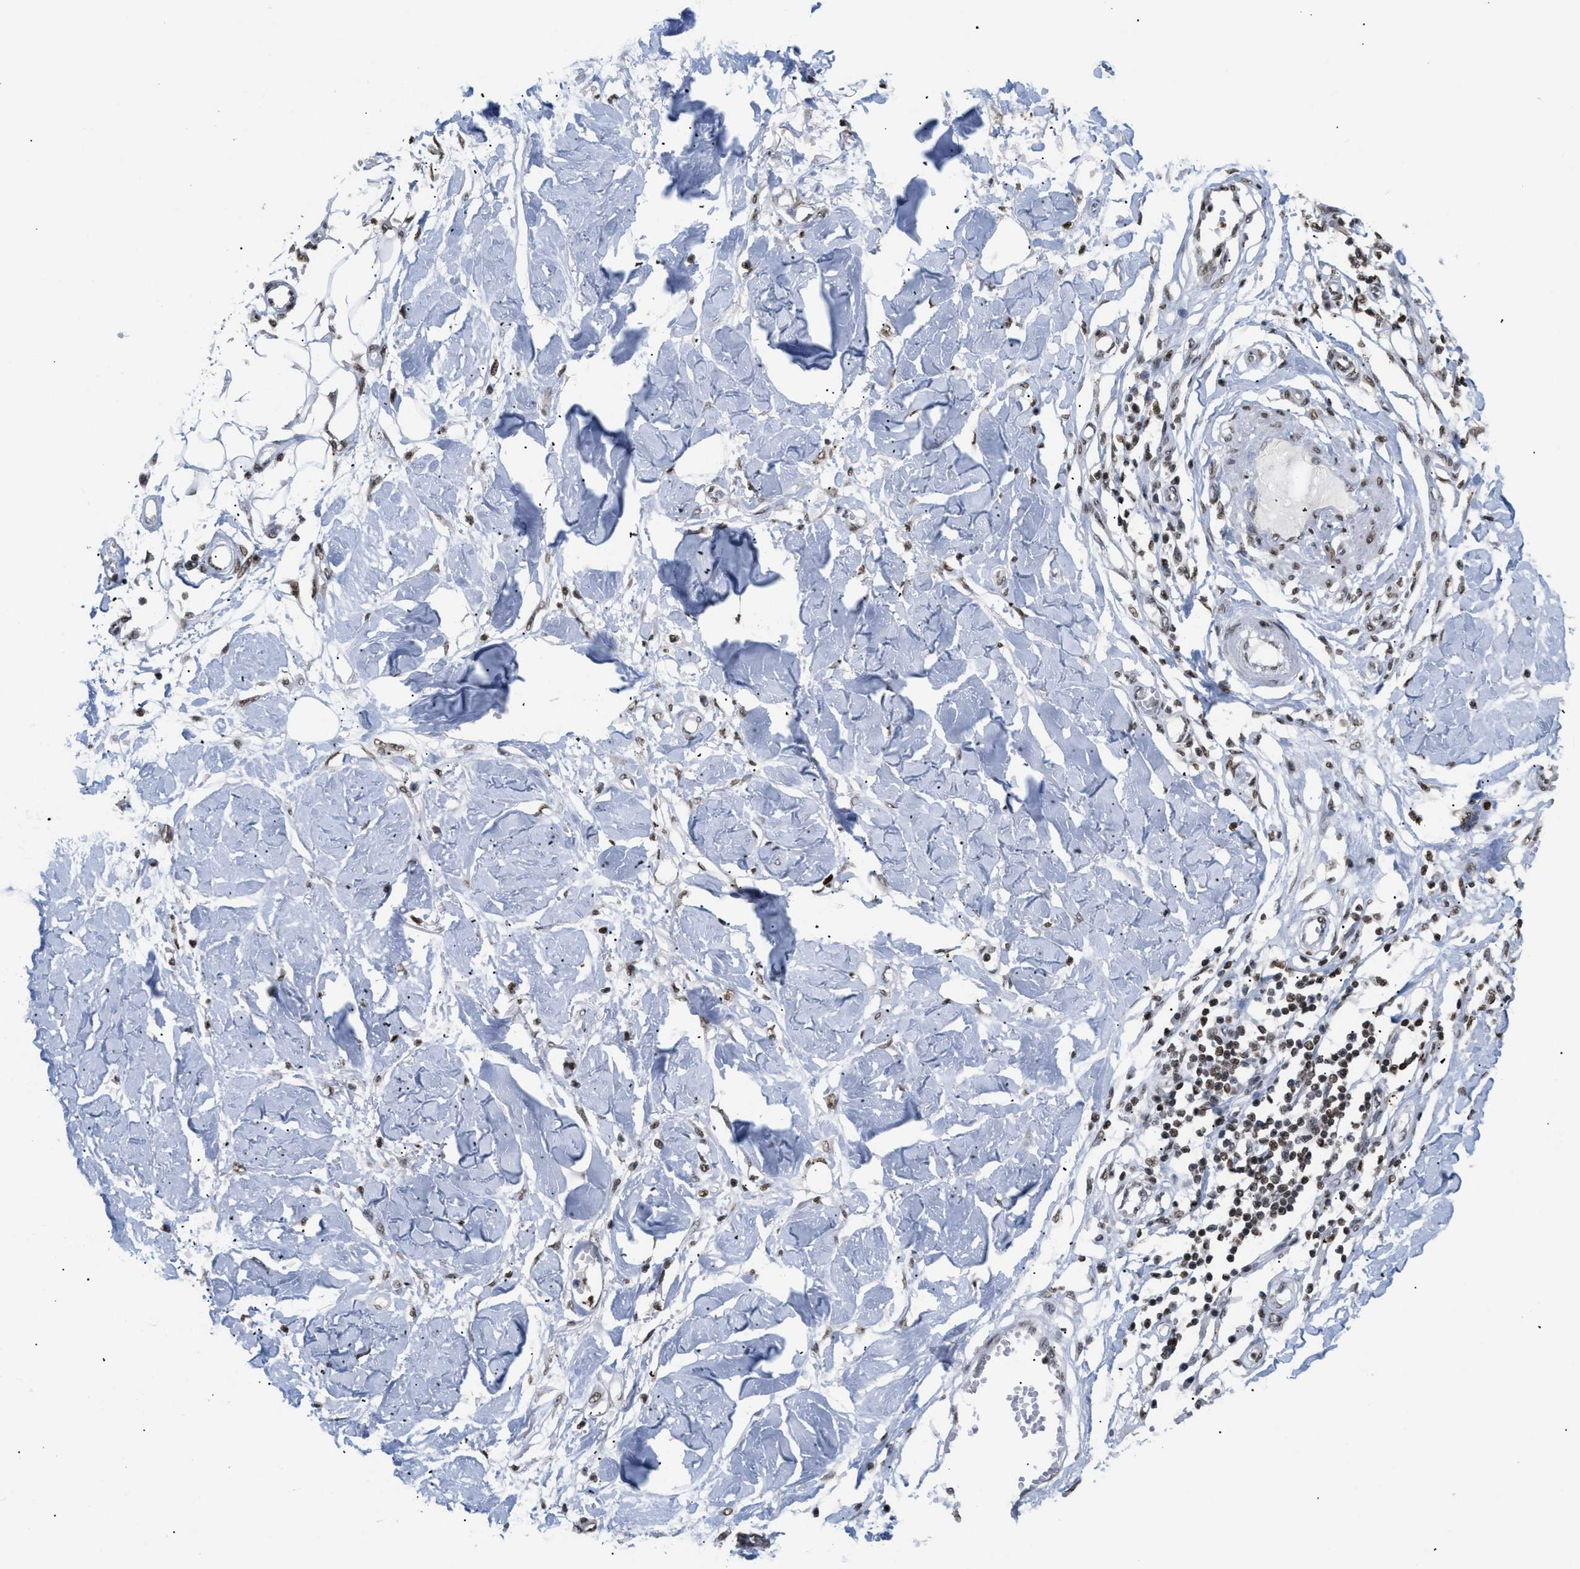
{"staining": {"intensity": "moderate", "quantity": ">75%", "location": "nuclear"}, "tissue": "adipose tissue", "cell_type": "Adipocytes", "image_type": "normal", "snomed": [{"axis": "morphology", "description": "Normal tissue, NOS"}, {"axis": "morphology", "description": "Squamous cell carcinoma, NOS"}, {"axis": "topography", "description": "Skin"}, {"axis": "topography", "description": "Peripheral nerve tissue"}], "caption": "A medium amount of moderate nuclear positivity is present in about >75% of adipocytes in benign adipose tissue.", "gene": "HMGN2", "patient": {"sex": "male", "age": 83}}